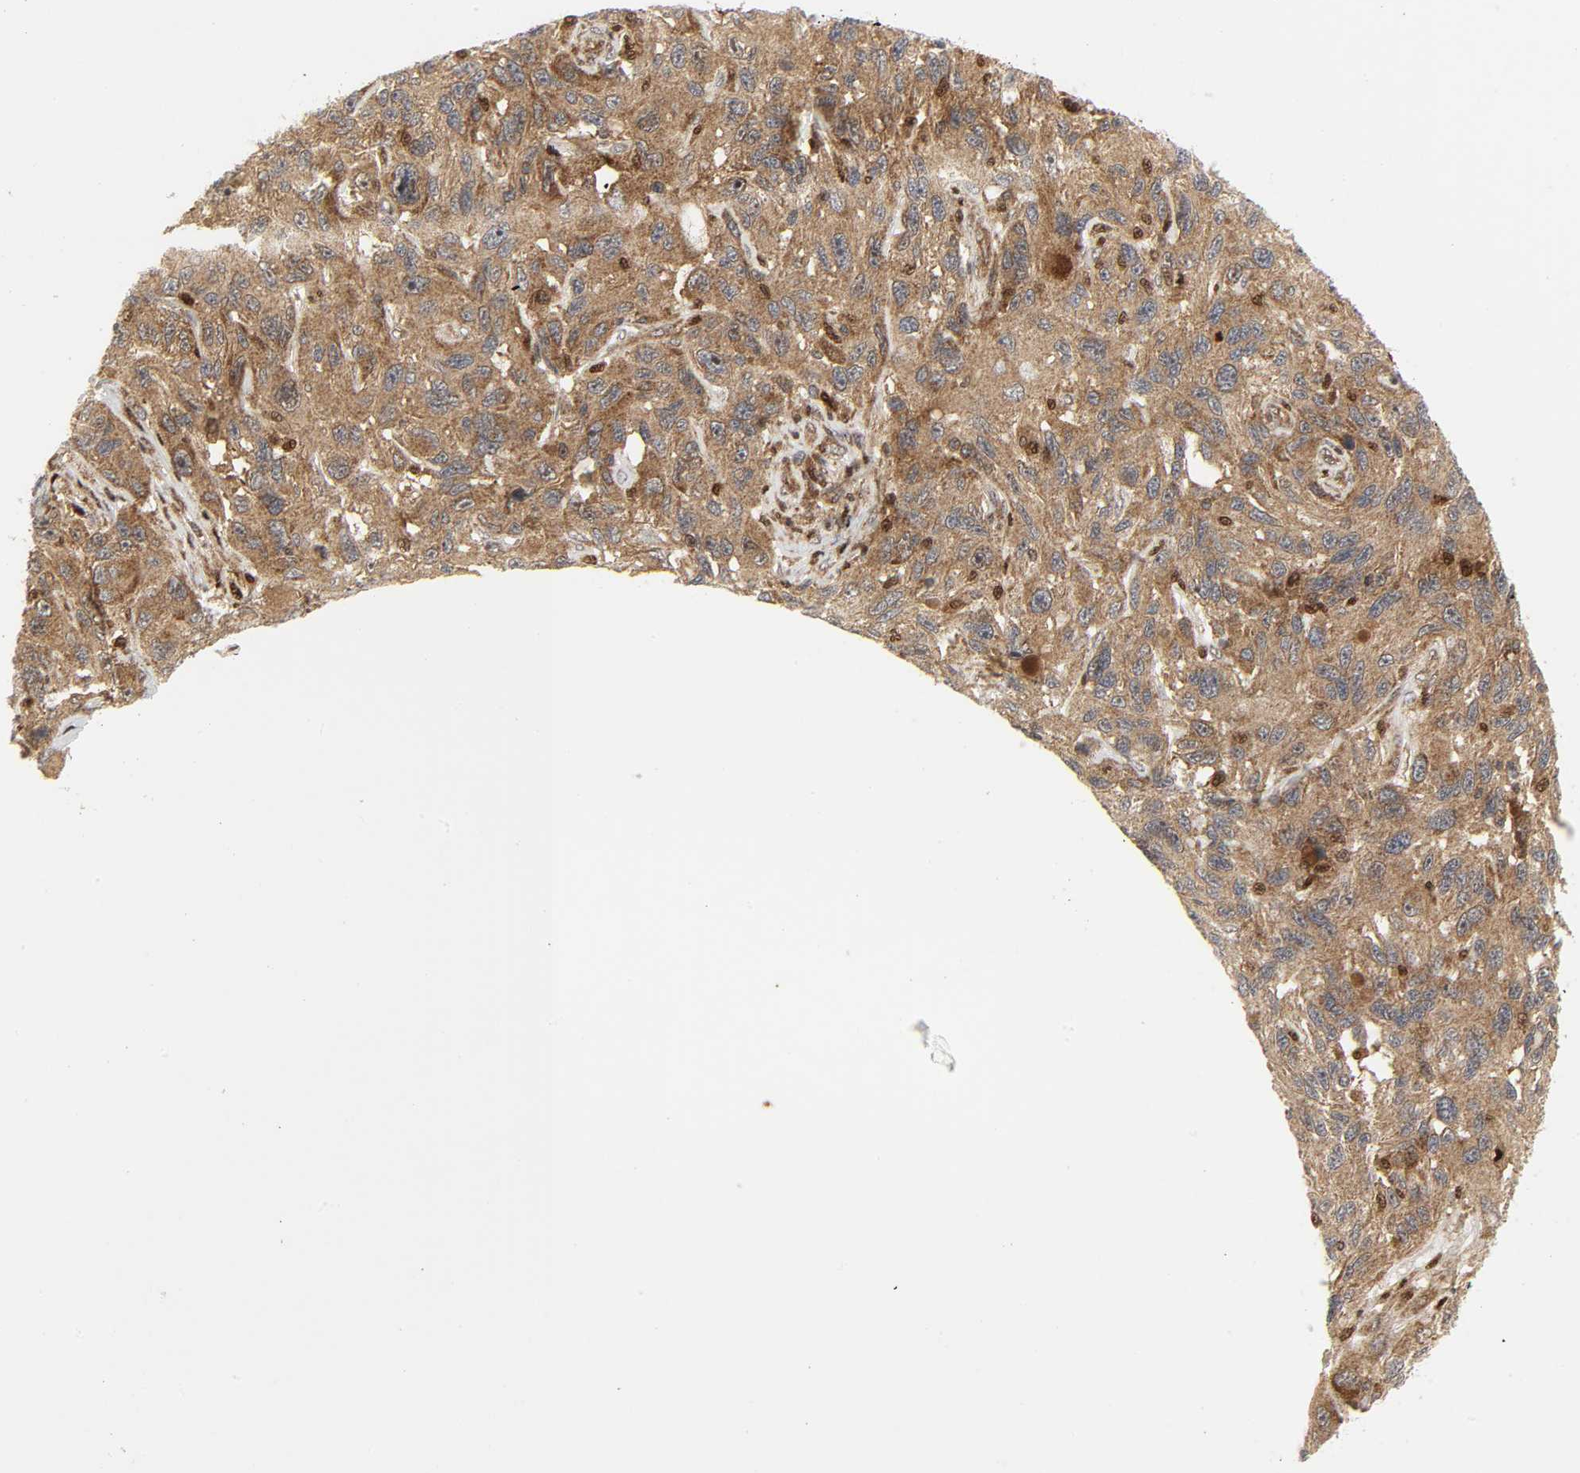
{"staining": {"intensity": "moderate", "quantity": ">75%", "location": "cytoplasmic/membranous"}, "tissue": "melanoma", "cell_type": "Tumor cells", "image_type": "cancer", "snomed": [{"axis": "morphology", "description": "Malignant melanoma, NOS"}, {"axis": "topography", "description": "Skin"}], "caption": "Moderate cytoplasmic/membranous protein expression is identified in approximately >75% of tumor cells in melanoma.", "gene": "CHUK", "patient": {"sex": "male", "age": 53}}